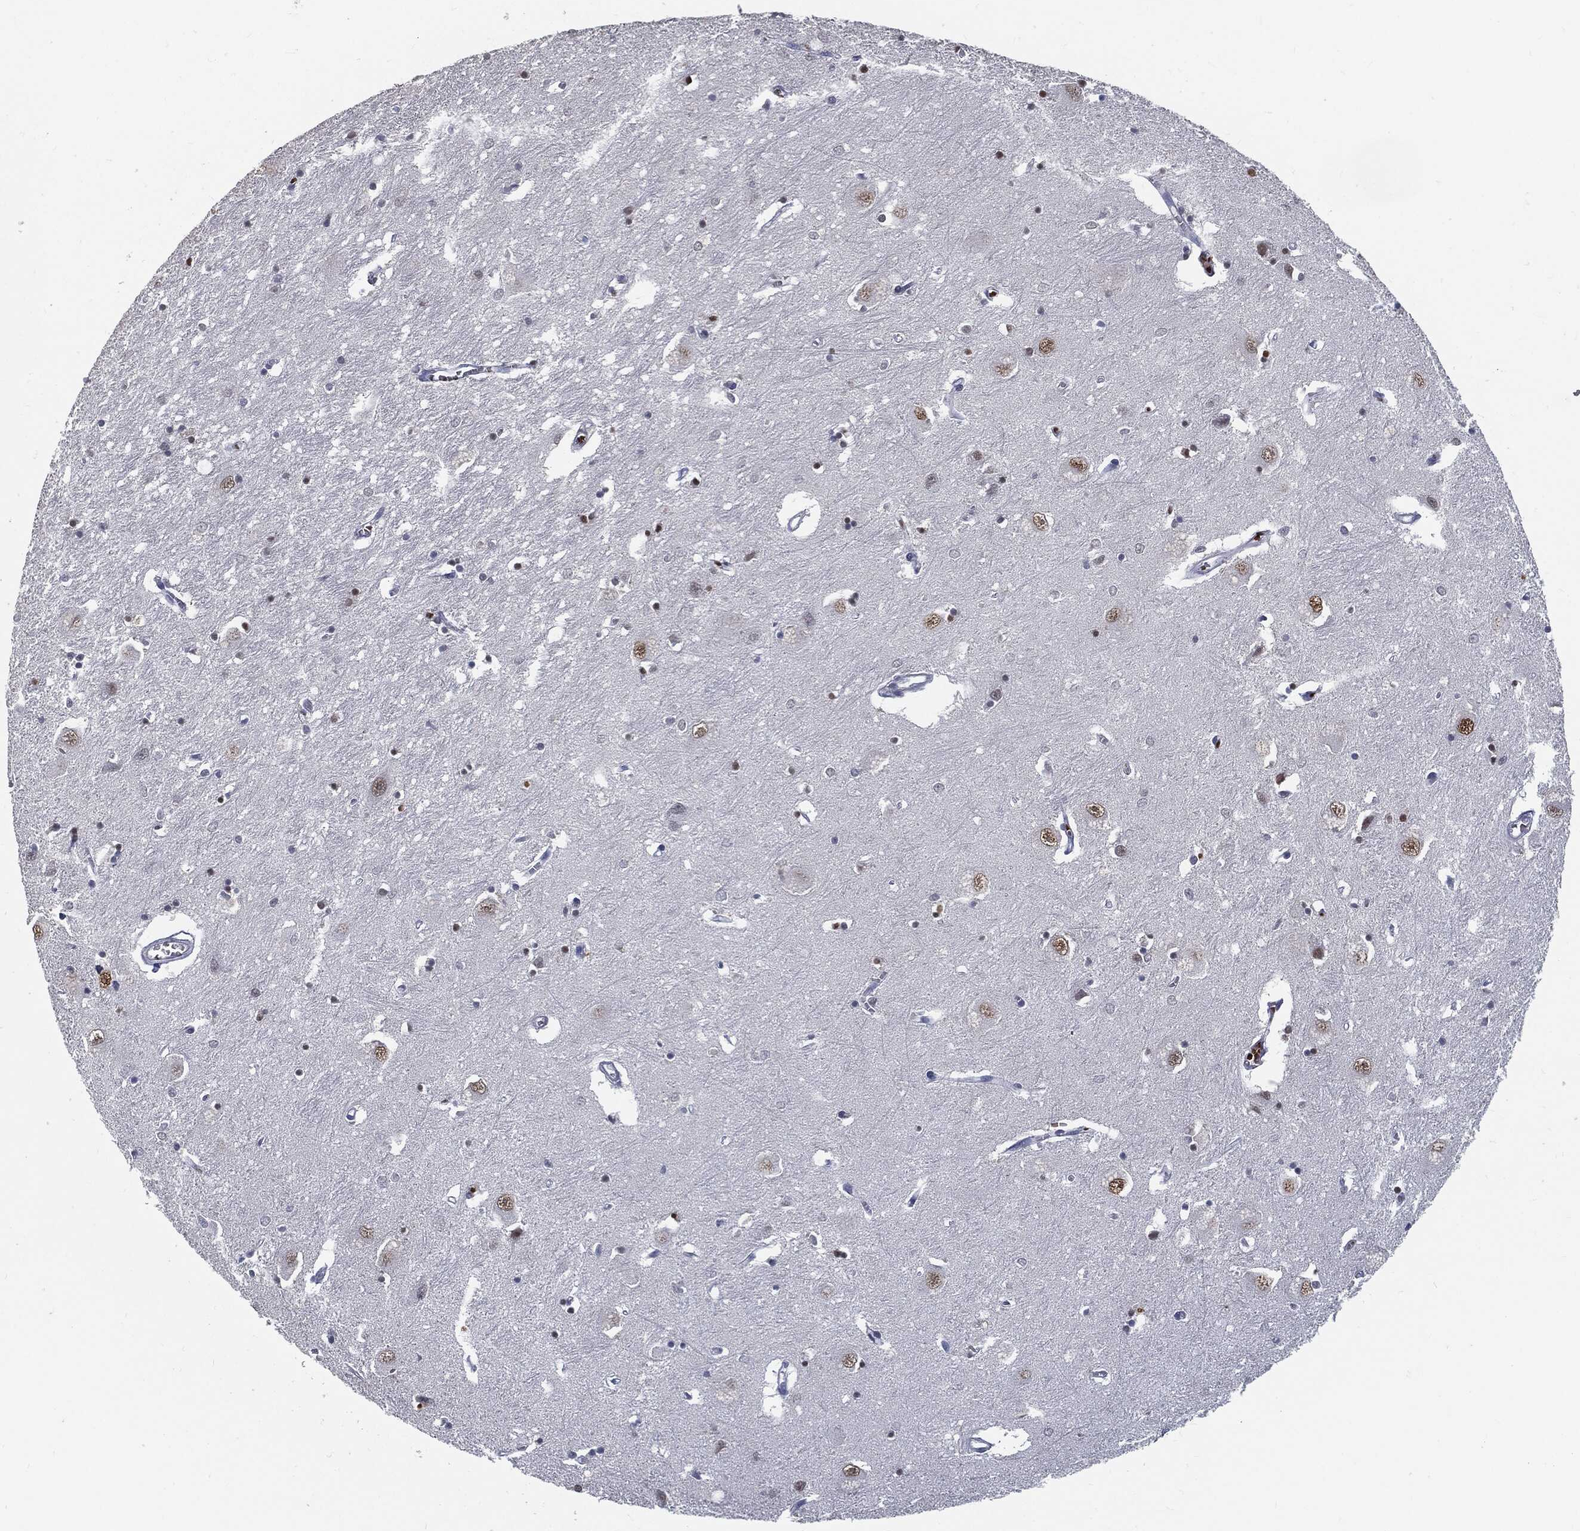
{"staining": {"intensity": "moderate", "quantity": "25%-75%", "location": "nuclear"}, "tissue": "caudate", "cell_type": "Glial cells", "image_type": "normal", "snomed": [{"axis": "morphology", "description": "Normal tissue, NOS"}, {"axis": "topography", "description": "Lateral ventricle wall"}], "caption": "This is a photomicrograph of immunohistochemistry (IHC) staining of unremarkable caudate, which shows moderate expression in the nuclear of glial cells.", "gene": "ANXA1", "patient": {"sex": "male", "age": 54}}